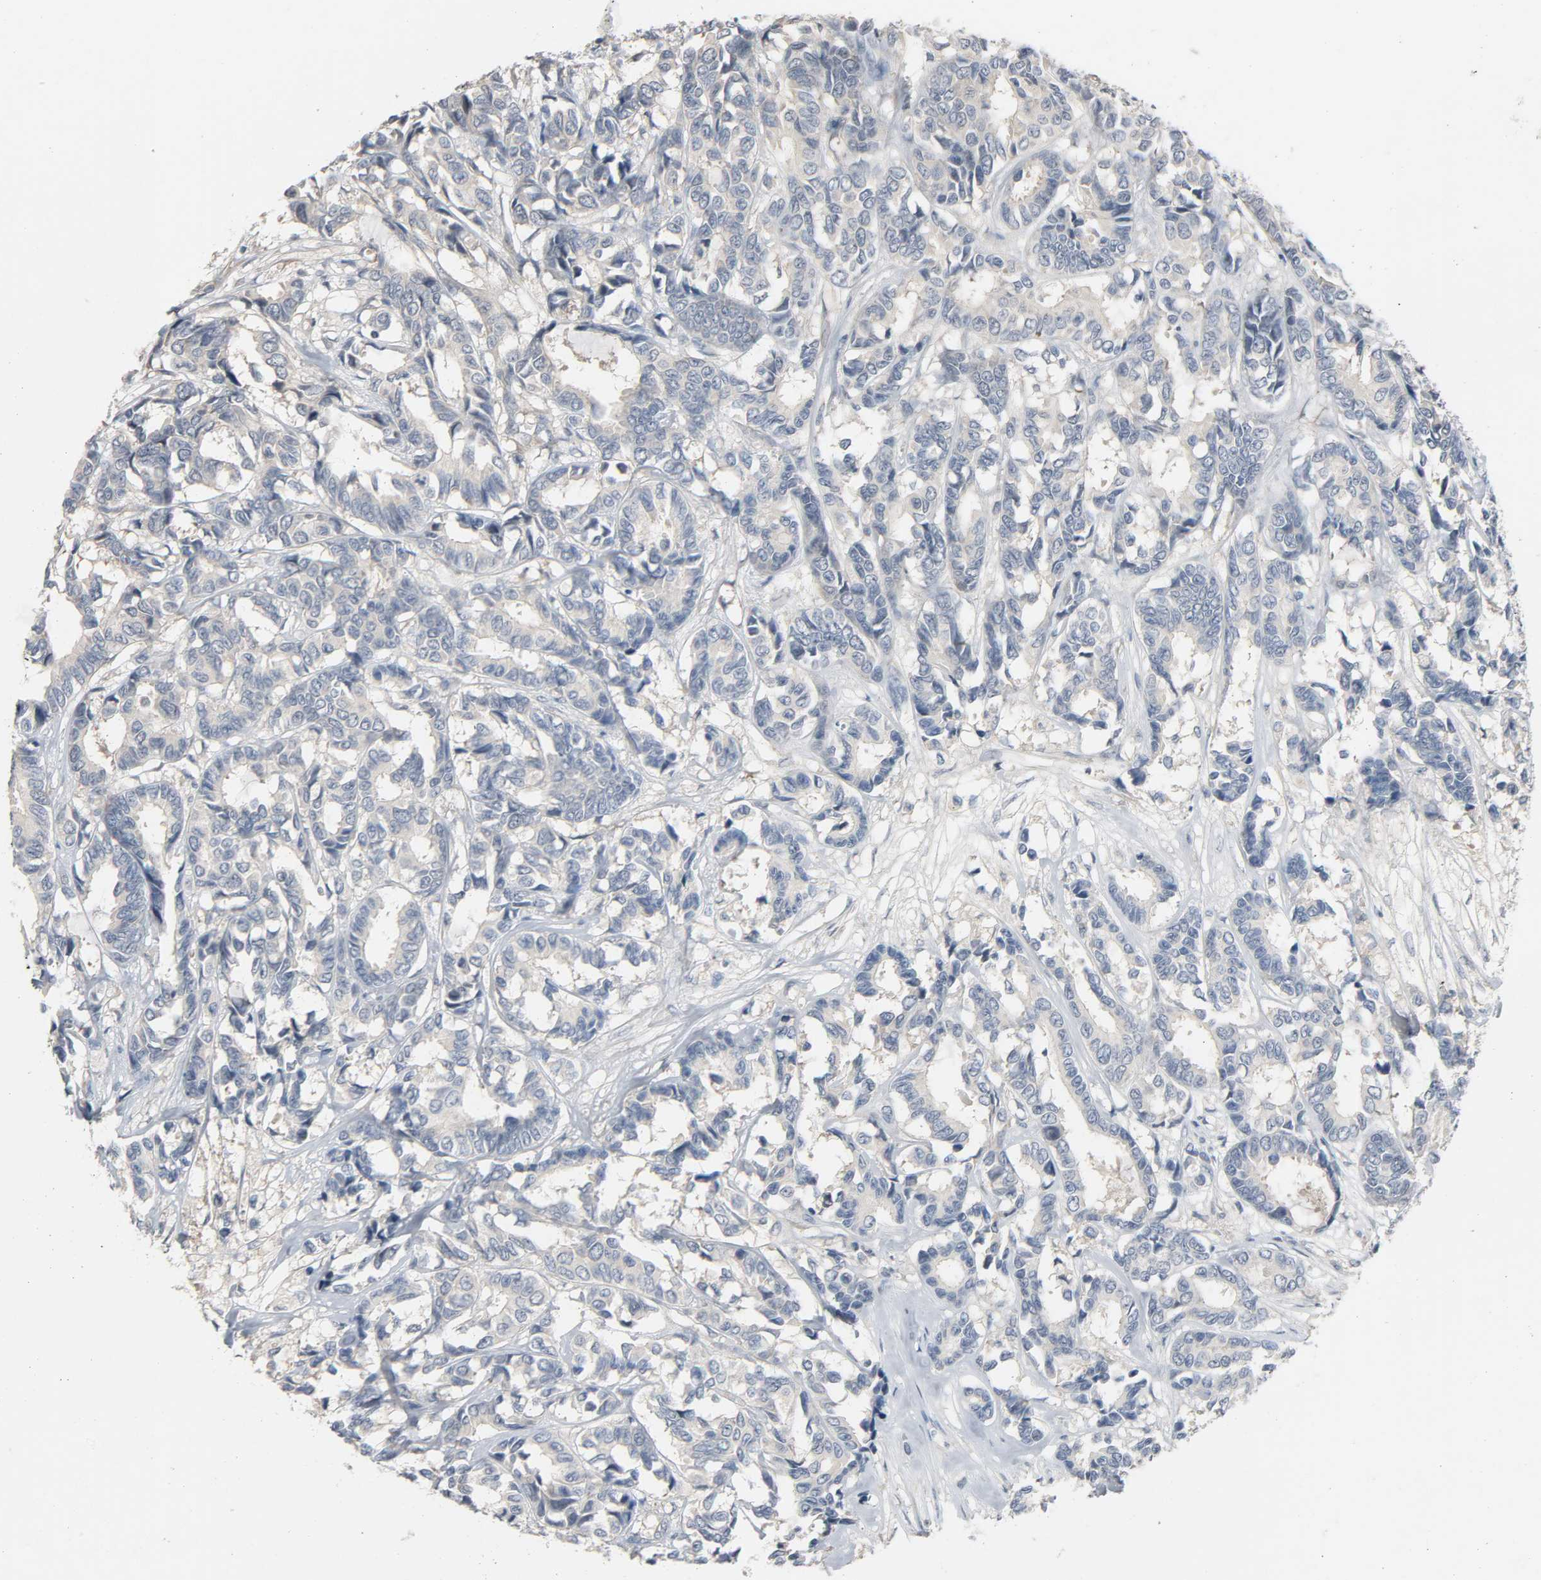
{"staining": {"intensity": "negative", "quantity": "none", "location": "none"}, "tissue": "breast cancer", "cell_type": "Tumor cells", "image_type": "cancer", "snomed": [{"axis": "morphology", "description": "Duct carcinoma"}, {"axis": "topography", "description": "Breast"}], "caption": "This is a histopathology image of IHC staining of breast cancer (intraductal carcinoma), which shows no staining in tumor cells.", "gene": "CD4", "patient": {"sex": "female", "age": 87}}